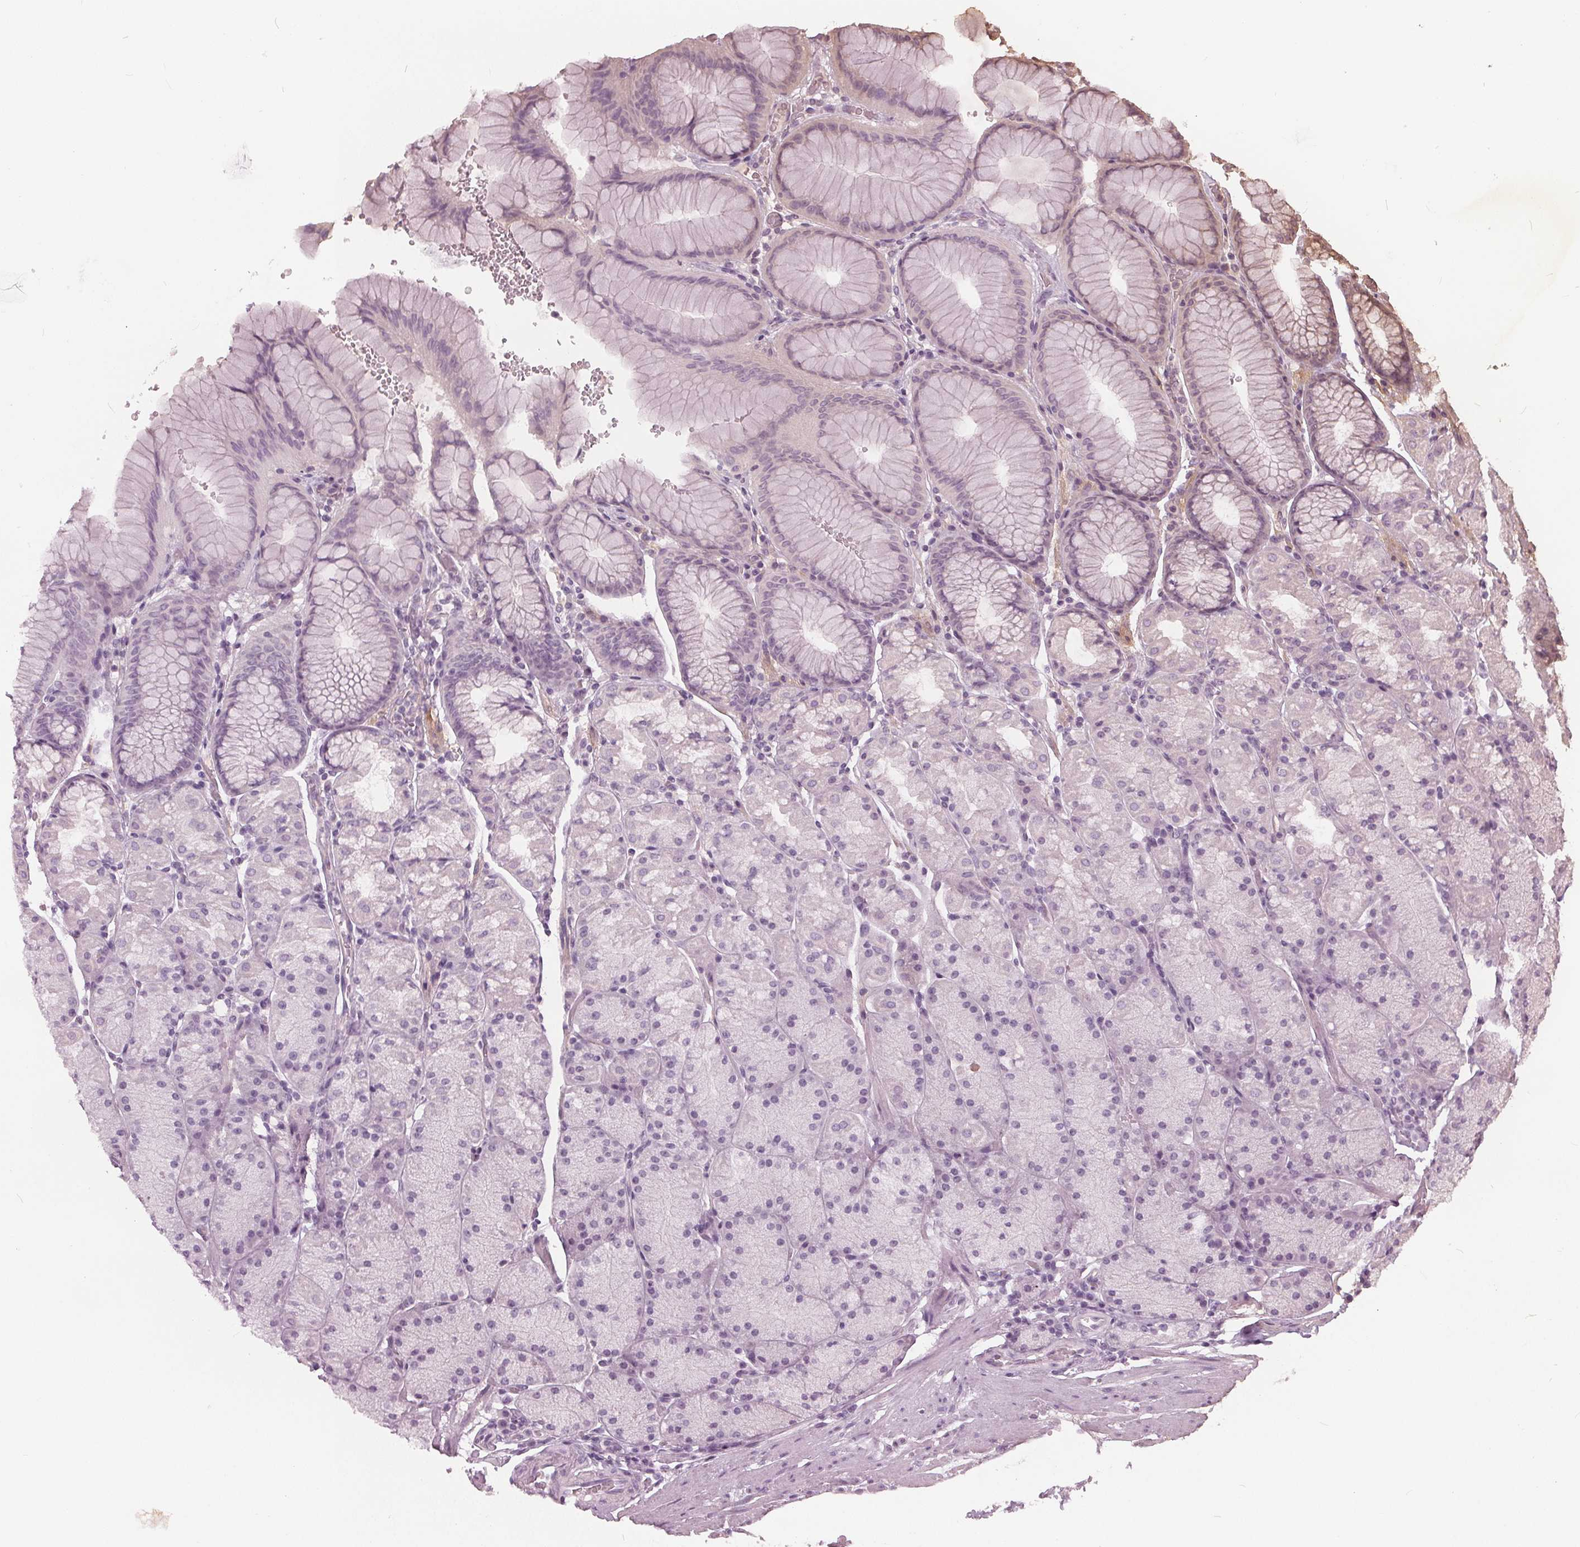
{"staining": {"intensity": "negative", "quantity": "none", "location": "none"}, "tissue": "stomach", "cell_type": "Glandular cells", "image_type": "normal", "snomed": [{"axis": "morphology", "description": "Normal tissue, NOS"}, {"axis": "topography", "description": "Stomach, upper"}, {"axis": "topography", "description": "Stomach"}], "caption": "Immunohistochemistry (IHC) micrograph of normal human stomach stained for a protein (brown), which demonstrates no expression in glandular cells.", "gene": "KLK13", "patient": {"sex": "male", "age": 76}}